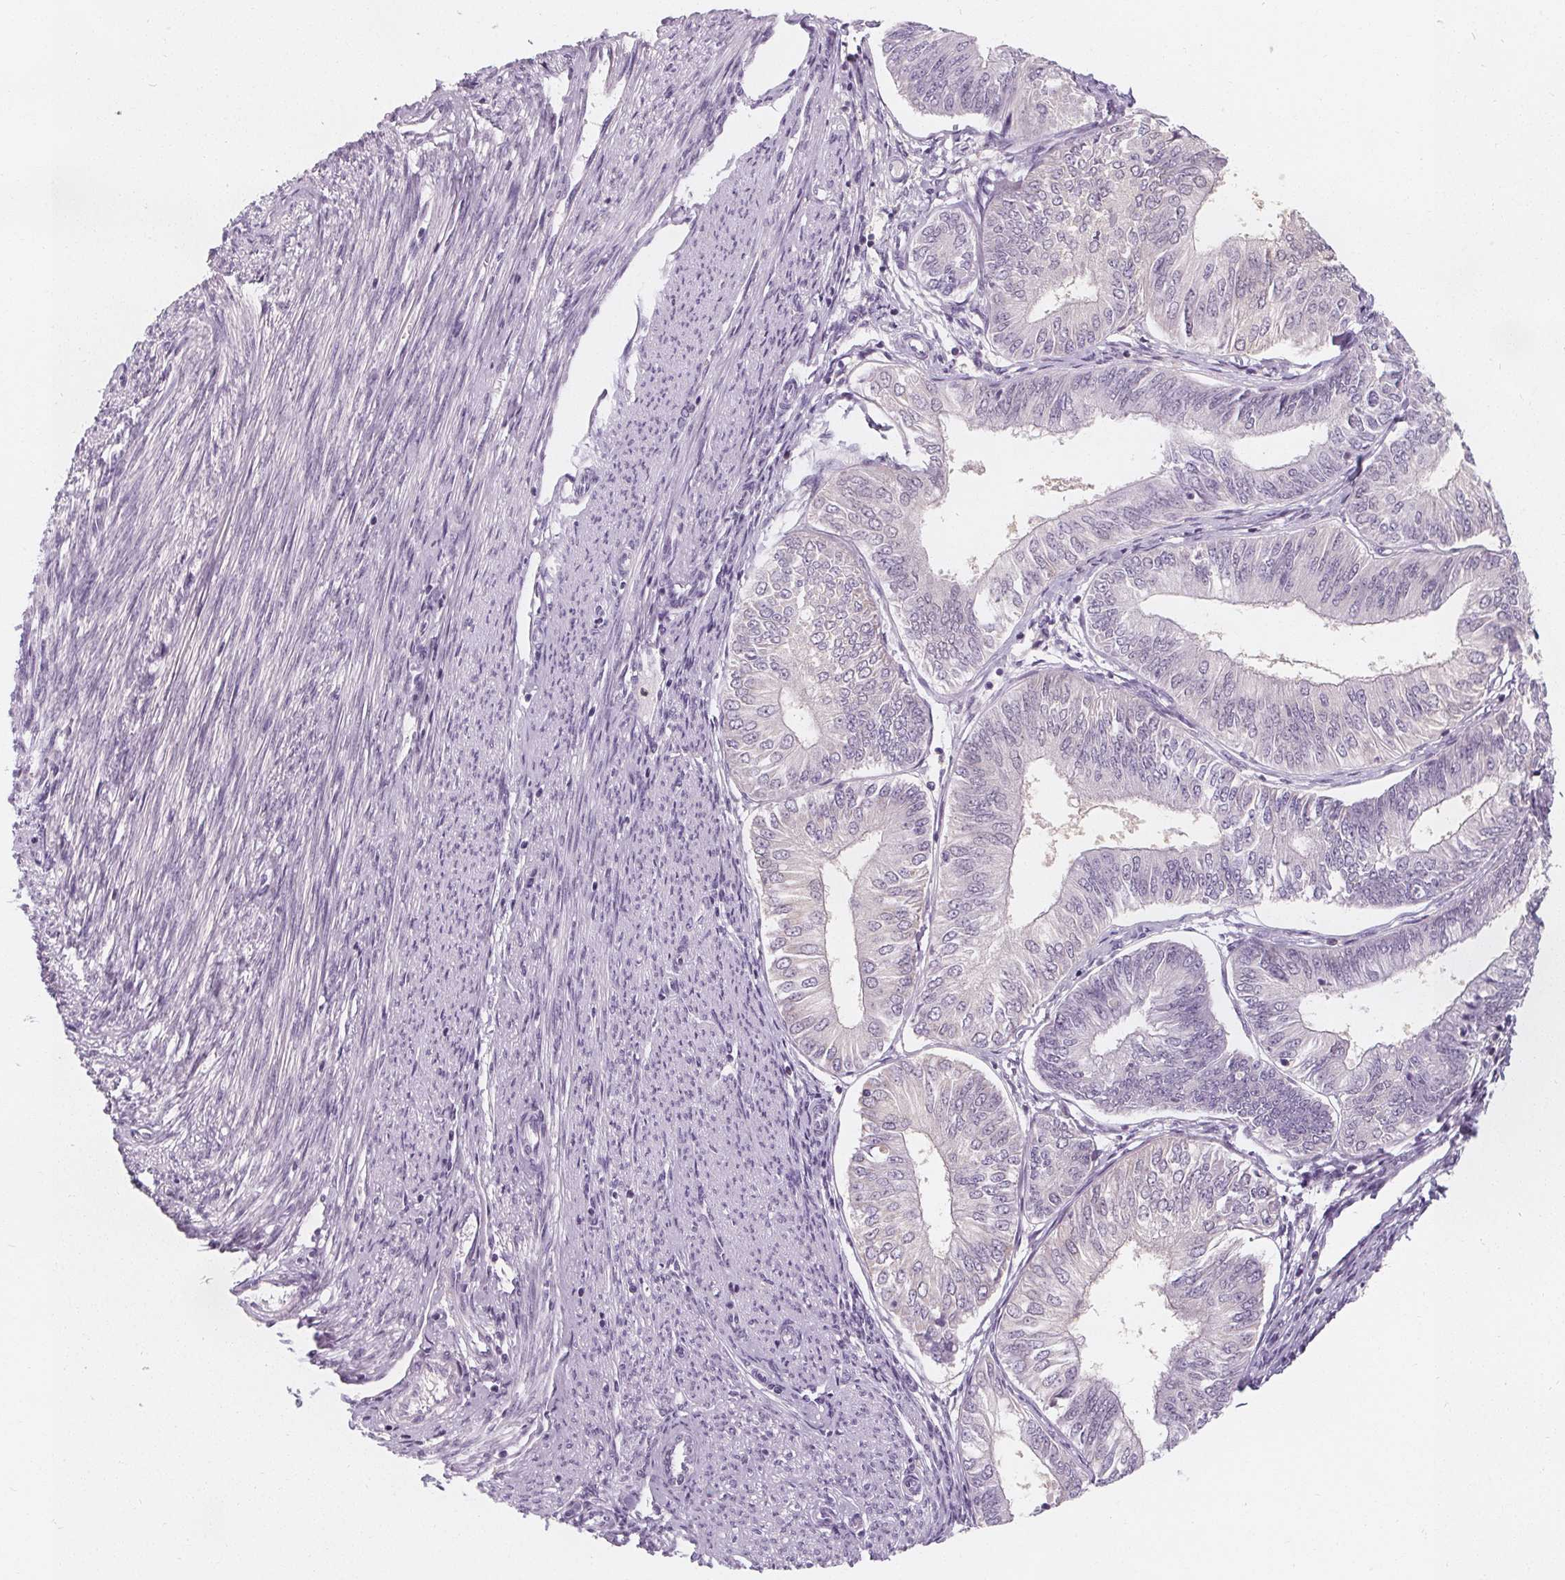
{"staining": {"intensity": "negative", "quantity": "none", "location": "none"}, "tissue": "endometrial cancer", "cell_type": "Tumor cells", "image_type": "cancer", "snomed": [{"axis": "morphology", "description": "Adenocarcinoma, NOS"}, {"axis": "topography", "description": "Endometrium"}], "caption": "Protein analysis of adenocarcinoma (endometrial) displays no significant positivity in tumor cells. The staining was performed using DAB (3,3'-diaminobenzidine) to visualize the protein expression in brown, while the nuclei were stained in blue with hematoxylin (Magnification: 20x).", "gene": "UGP2", "patient": {"sex": "female", "age": 58}}